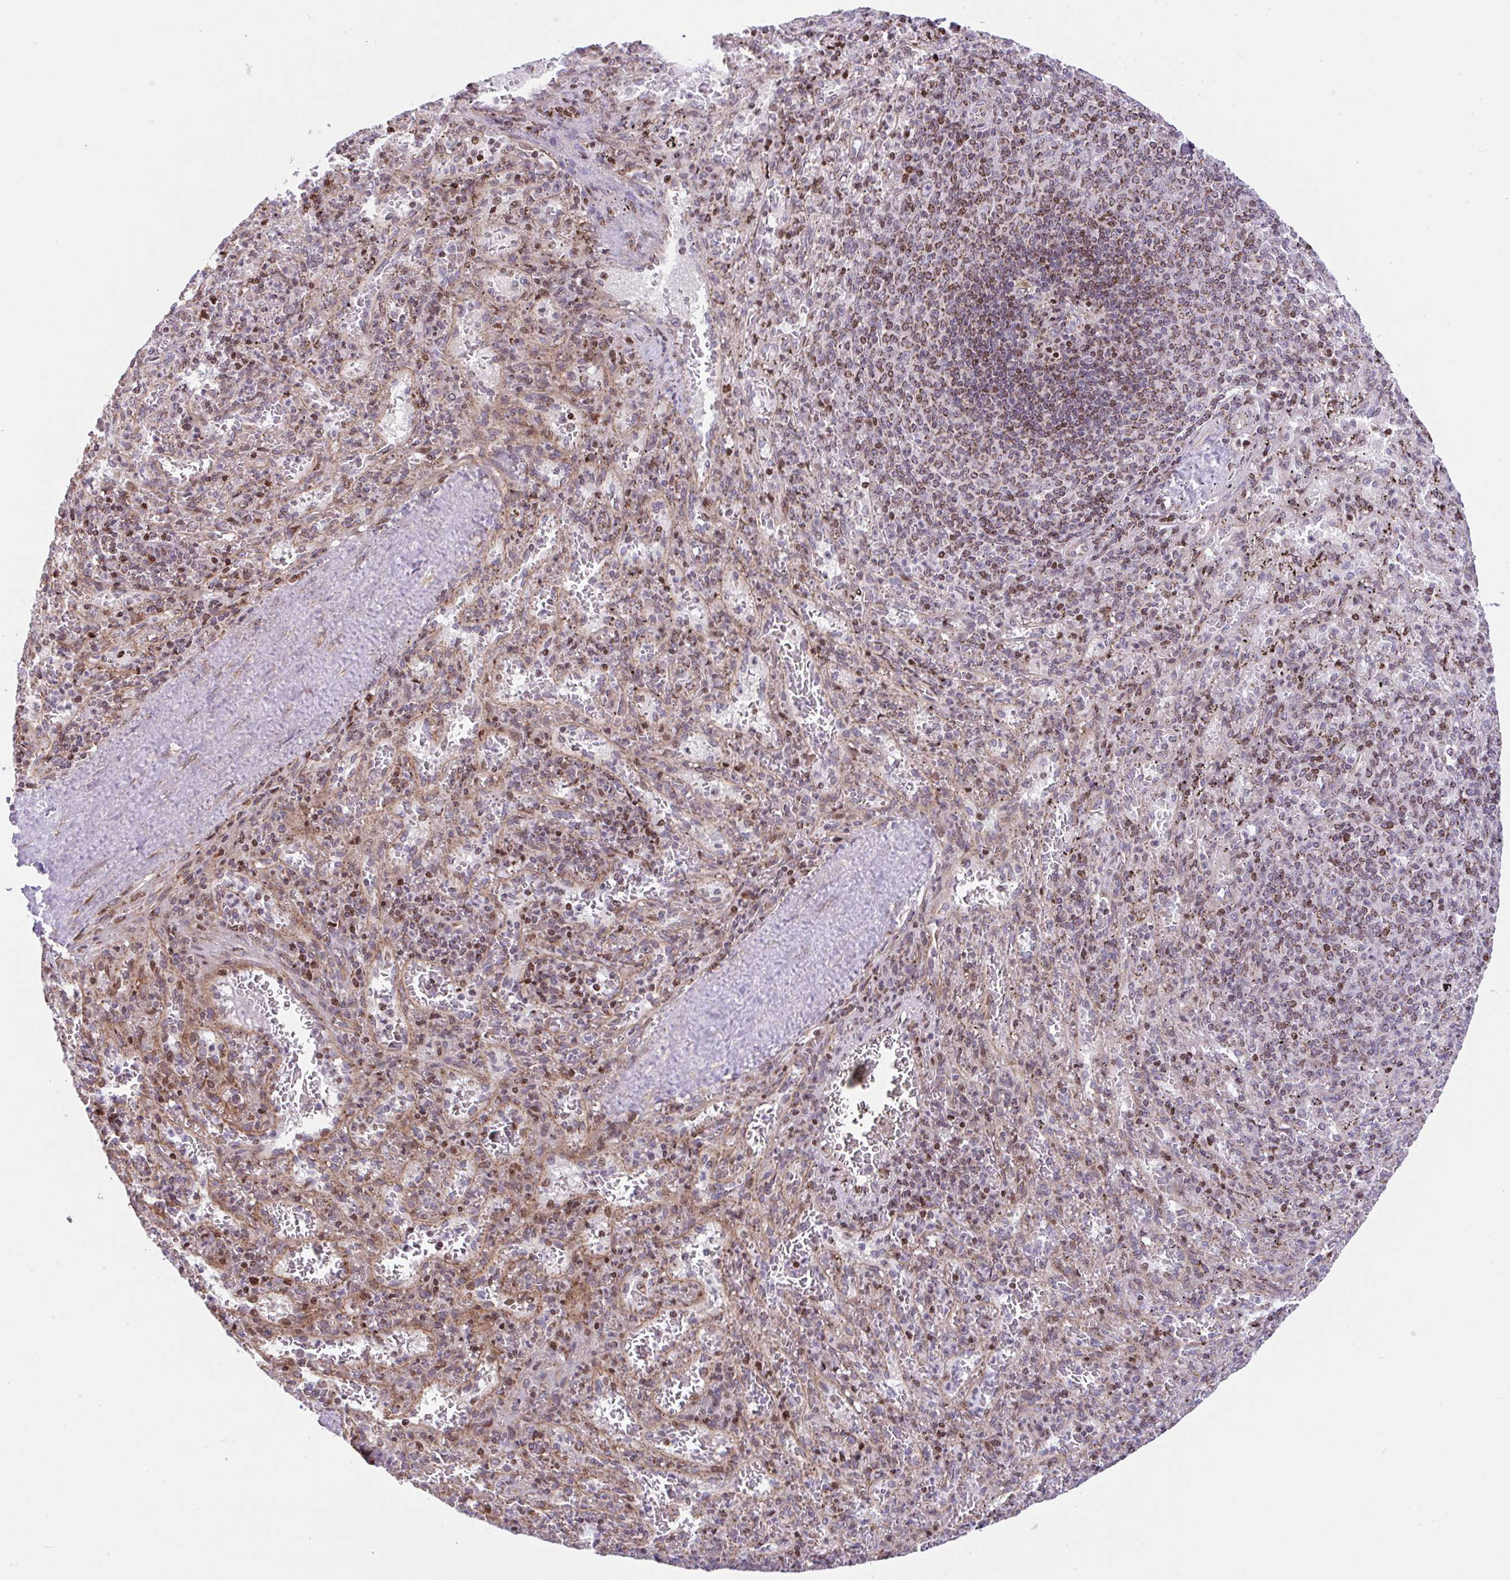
{"staining": {"intensity": "weak", "quantity": "<25%", "location": "cytoplasmic/membranous"}, "tissue": "spleen", "cell_type": "Cells in red pulp", "image_type": "normal", "snomed": [{"axis": "morphology", "description": "Normal tissue, NOS"}, {"axis": "topography", "description": "Spleen"}], "caption": "Spleen stained for a protein using immunohistochemistry exhibits no positivity cells in red pulp.", "gene": "FIGNL1", "patient": {"sex": "male", "age": 57}}